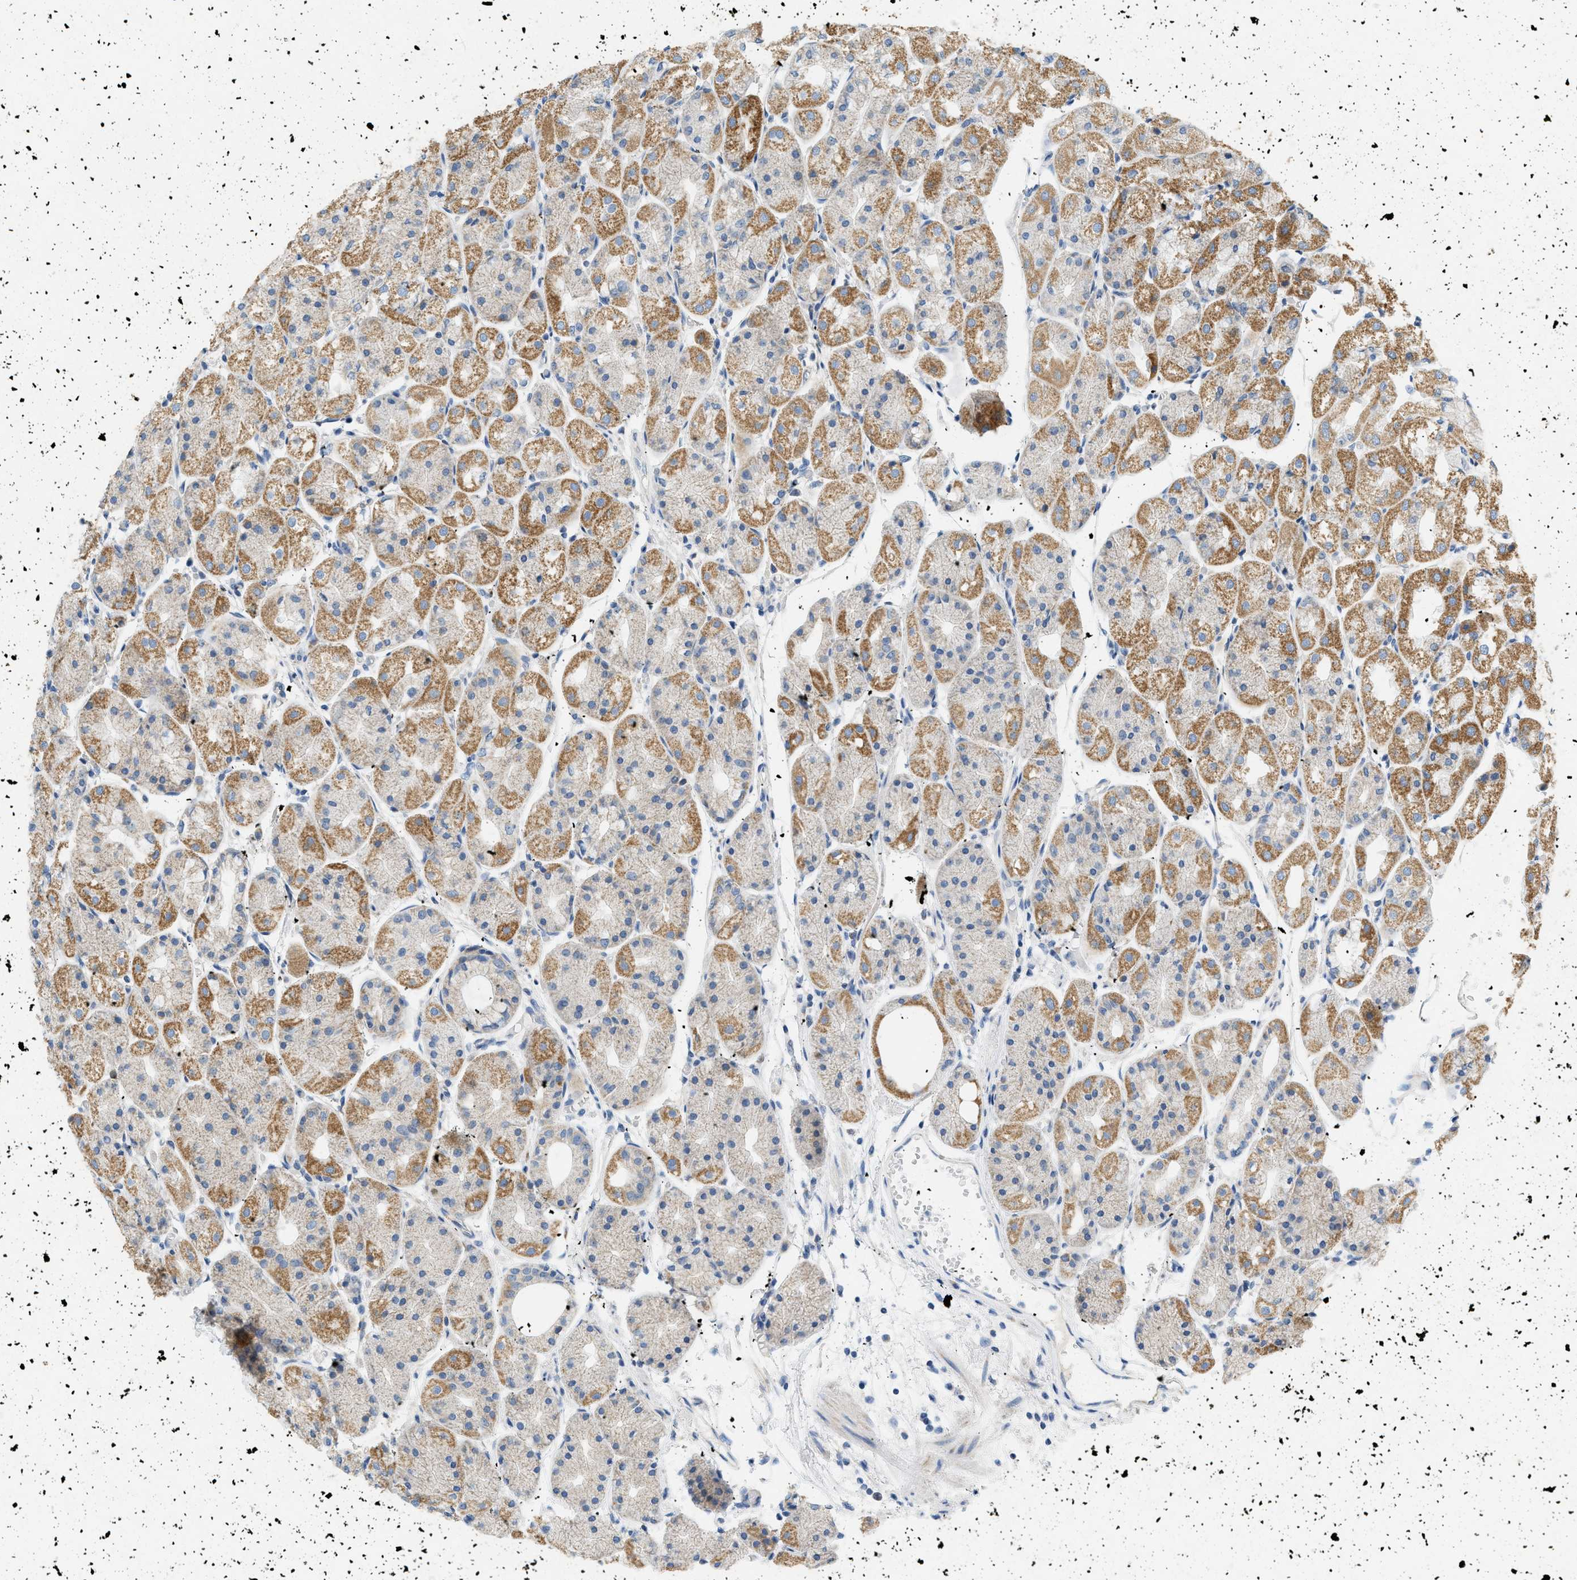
{"staining": {"intensity": "strong", "quantity": "25%-75%", "location": "cytoplasmic/membranous"}, "tissue": "stomach", "cell_type": "Glandular cells", "image_type": "normal", "snomed": [{"axis": "morphology", "description": "Normal tissue, NOS"}, {"axis": "topography", "description": "Stomach, upper"}], "caption": "Stomach stained with IHC demonstrates strong cytoplasmic/membranous staining in approximately 25%-75% of glandular cells. (brown staining indicates protein expression, while blue staining denotes nuclei).", "gene": "NDUFS8", "patient": {"sex": "male", "age": 72}}